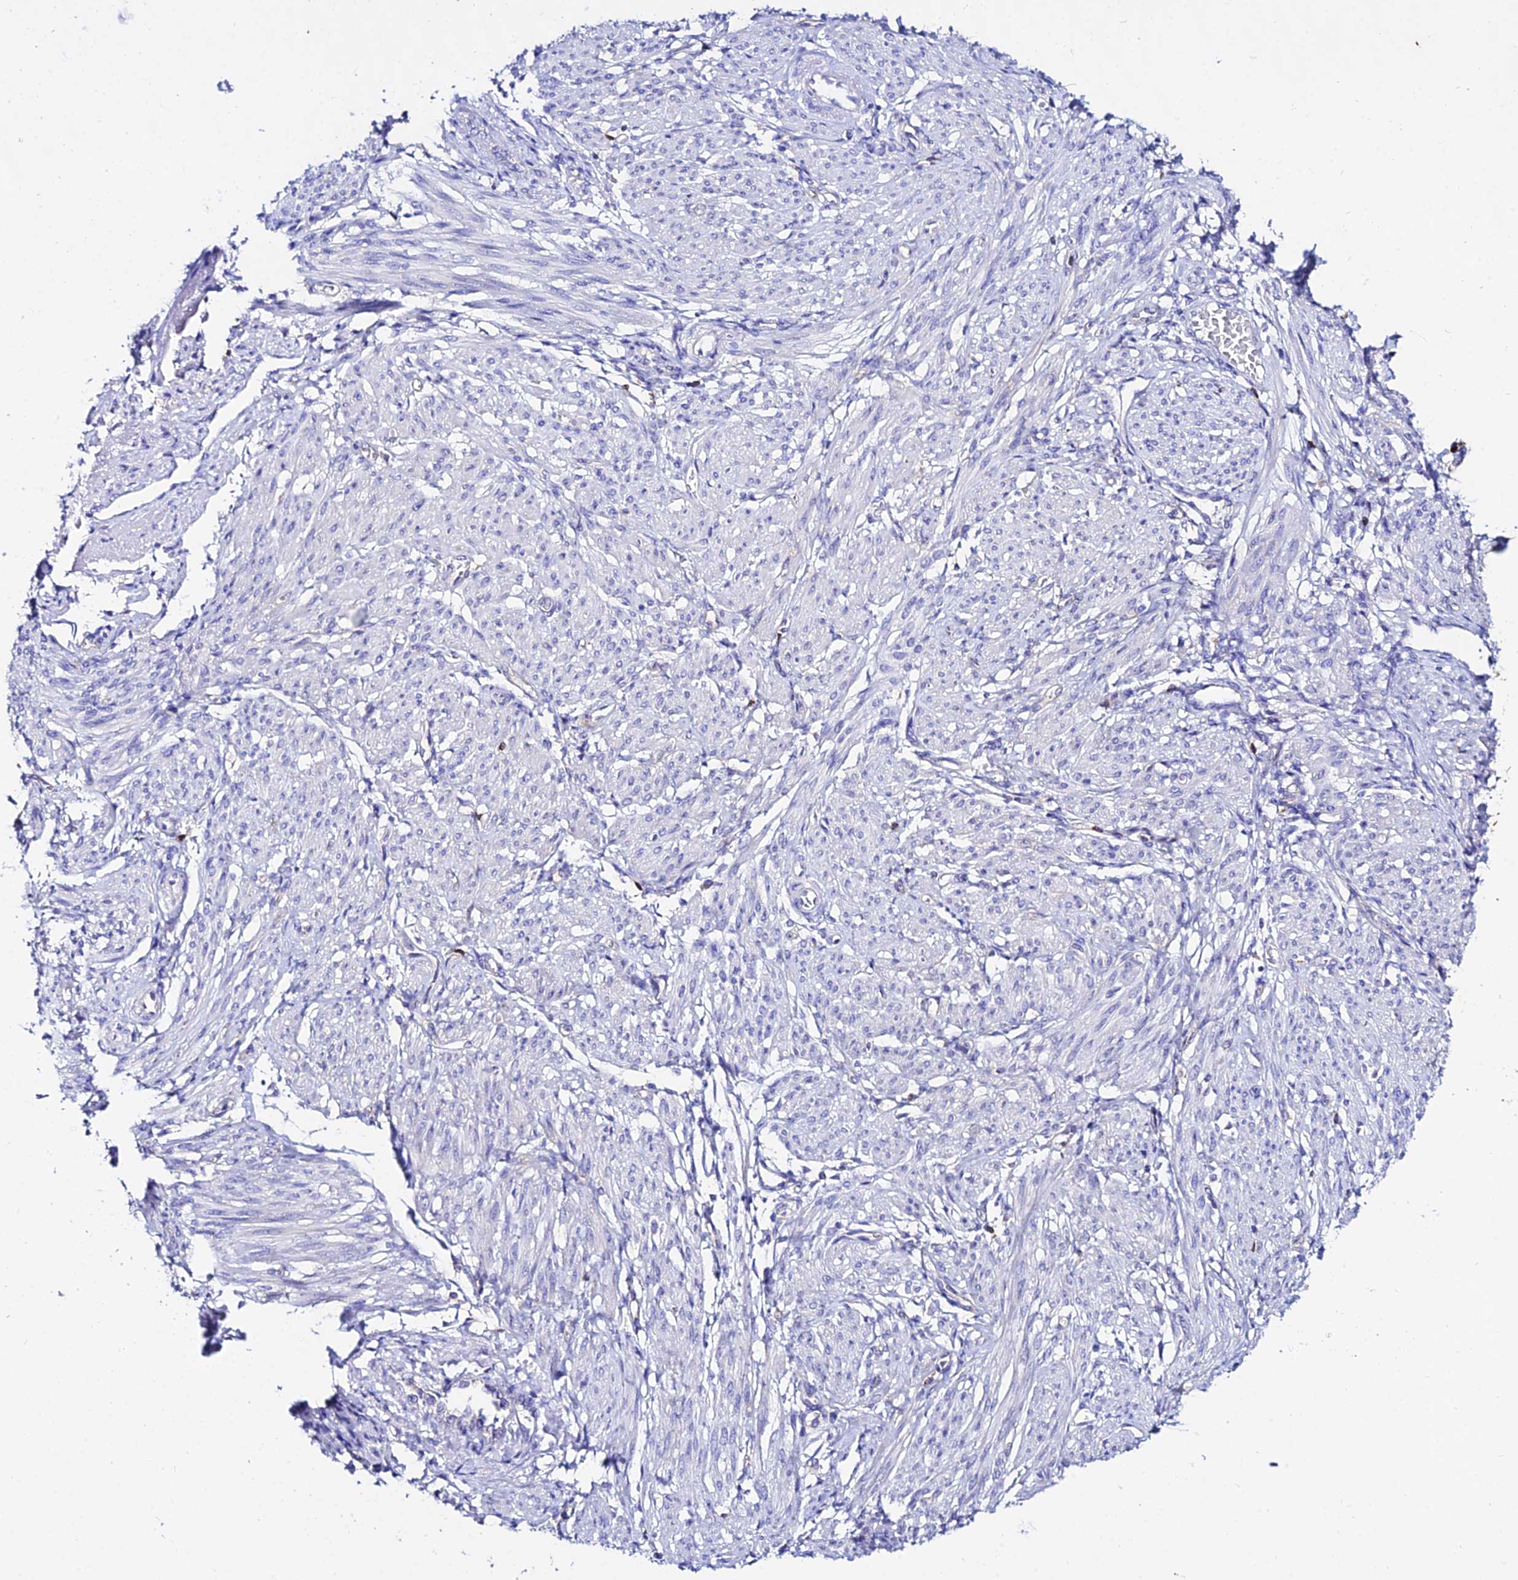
{"staining": {"intensity": "negative", "quantity": "none", "location": "none"}, "tissue": "smooth muscle", "cell_type": "Smooth muscle cells", "image_type": "normal", "snomed": [{"axis": "morphology", "description": "Normal tissue, NOS"}, {"axis": "topography", "description": "Smooth muscle"}], "caption": "The photomicrograph reveals no significant positivity in smooth muscle cells of smooth muscle.", "gene": "S100A16", "patient": {"sex": "female", "age": 39}}